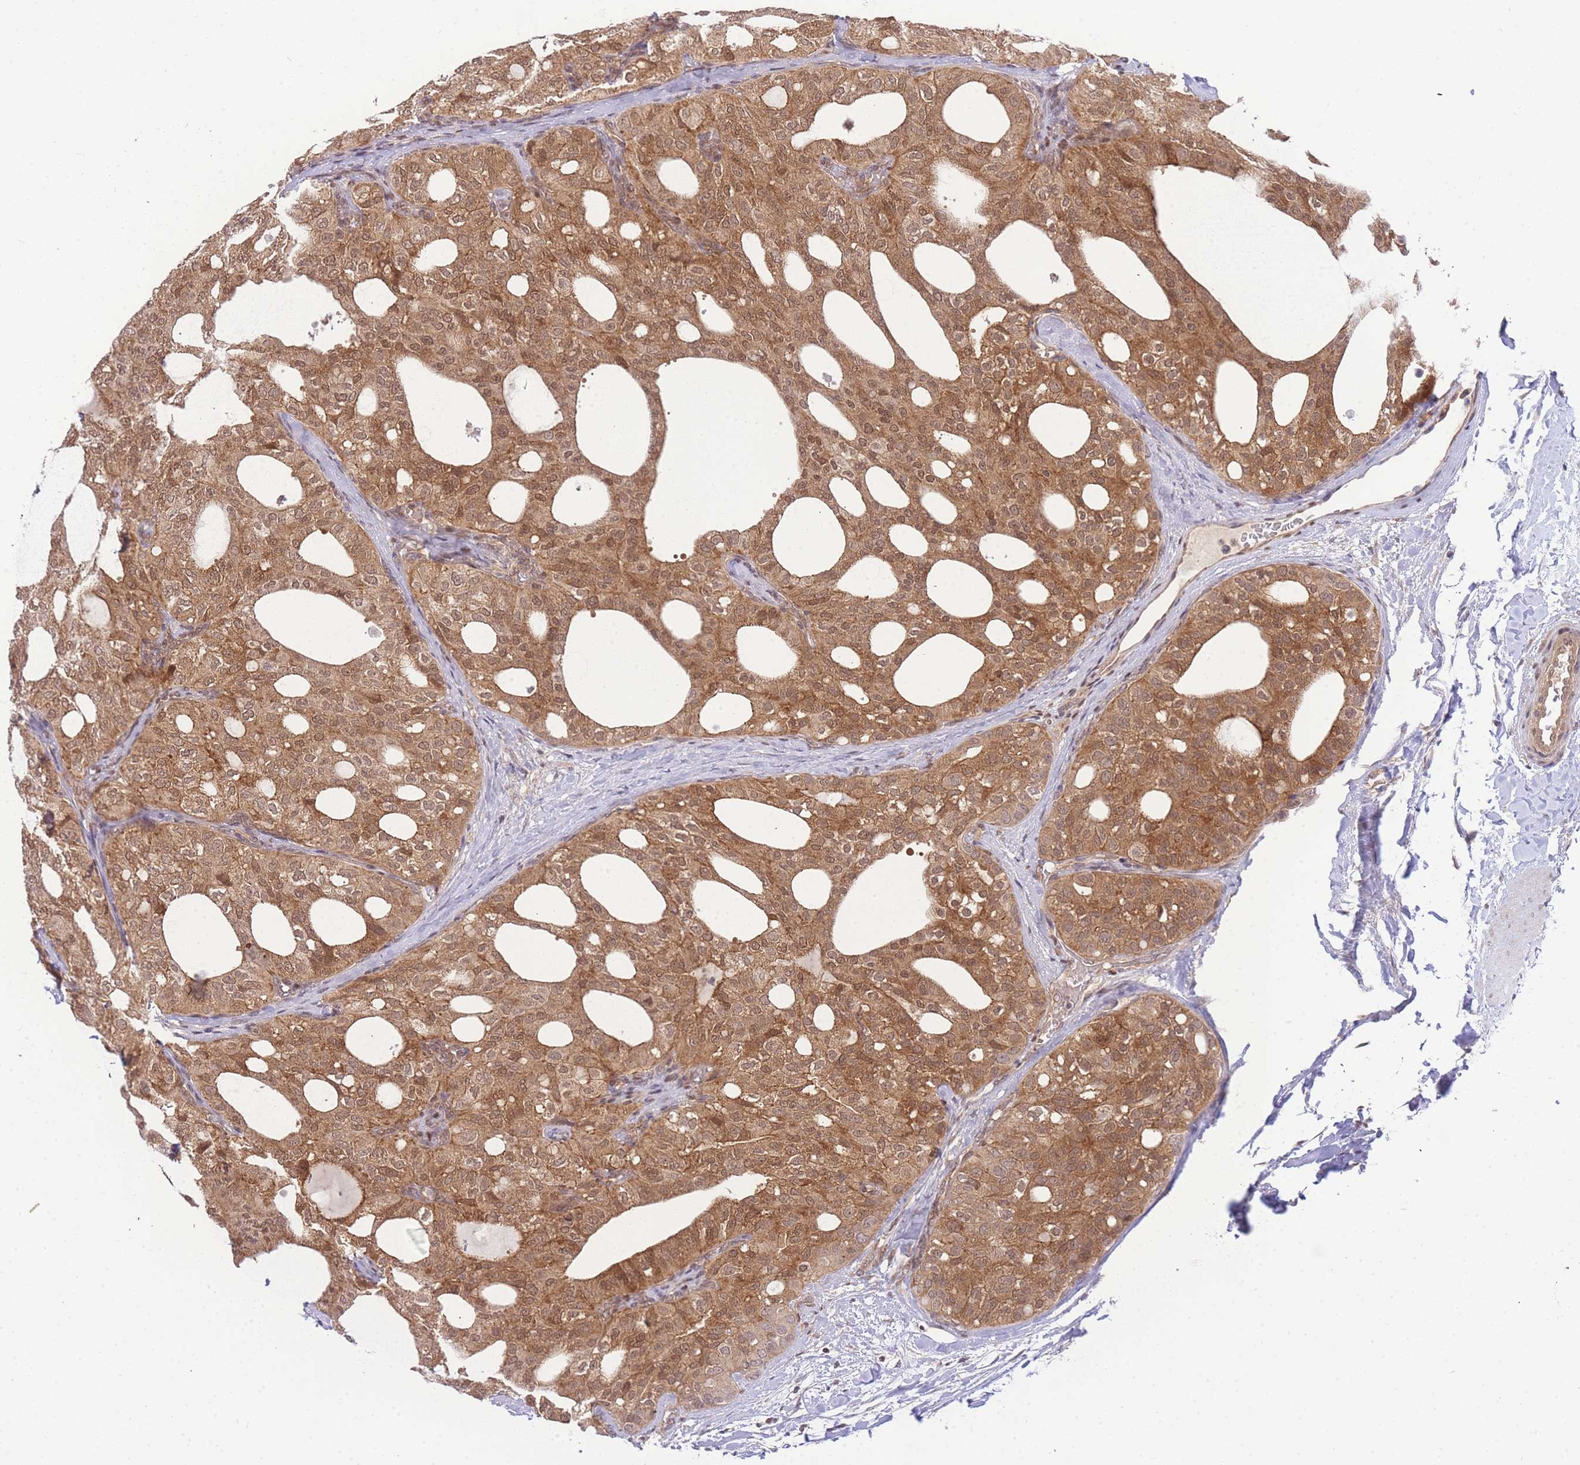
{"staining": {"intensity": "moderate", "quantity": ">75%", "location": "cytoplasmic/membranous,nuclear"}, "tissue": "thyroid cancer", "cell_type": "Tumor cells", "image_type": "cancer", "snomed": [{"axis": "morphology", "description": "Follicular adenoma carcinoma, NOS"}, {"axis": "topography", "description": "Thyroid gland"}], "caption": "There is medium levels of moderate cytoplasmic/membranous and nuclear positivity in tumor cells of thyroid cancer (follicular adenoma carcinoma), as demonstrated by immunohistochemical staining (brown color).", "gene": "KIAA1191", "patient": {"sex": "male", "age": 75}}